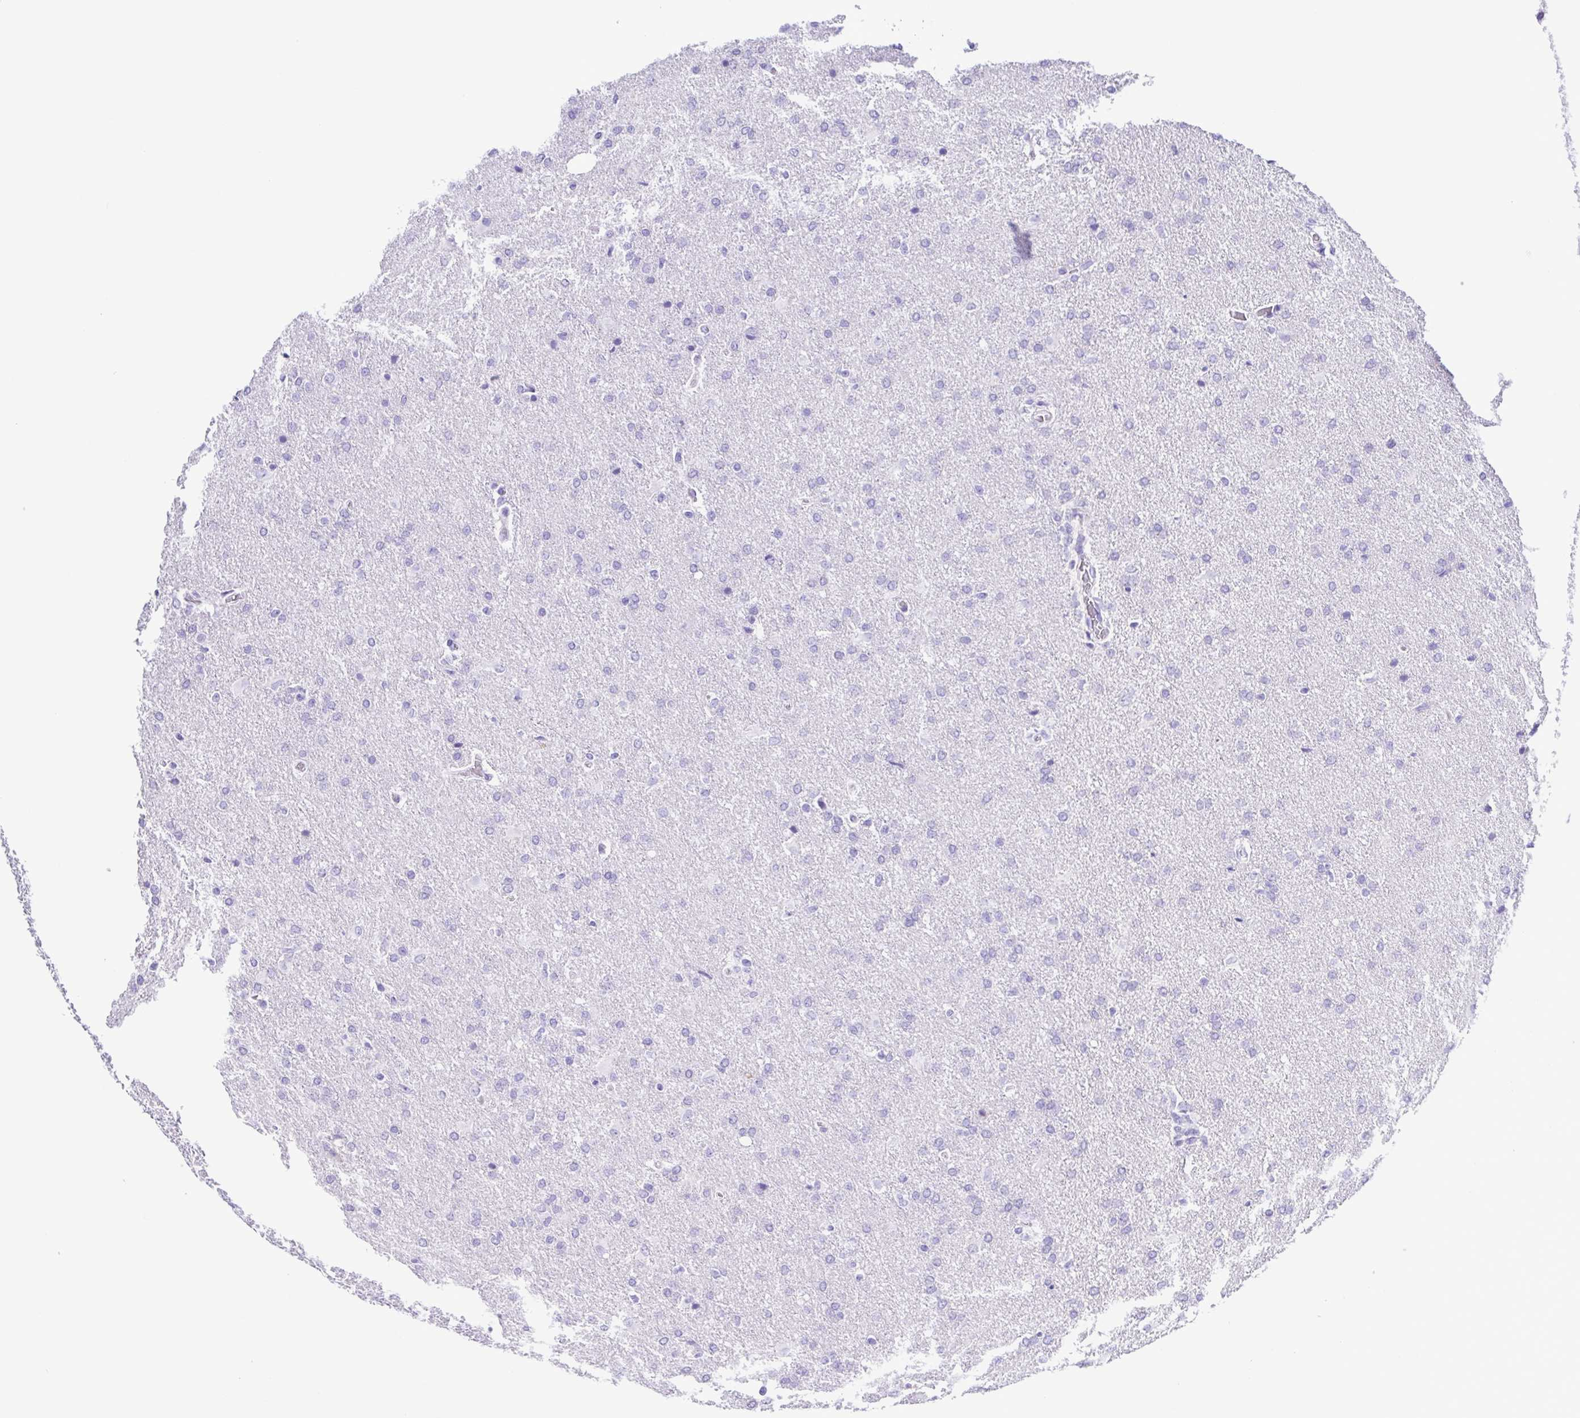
{"staining": {"intensity": "negative", "quantity": "none", "location": "none"}, "tissue": "glioma", "cell_type": "Tumor cells", "image_type": "cancer", "snomed": [{"axis": "morphology", "description": "Glioma, malignant, High grade"}, {"axis": "topography", "description": "Brain"}], "caption": "Histopathology image shows no protein staining in tumor cells of malignant high-grade glioma tissue.", "gene": "OVGP1", "patient": {"sex": "male", "age": 68}}